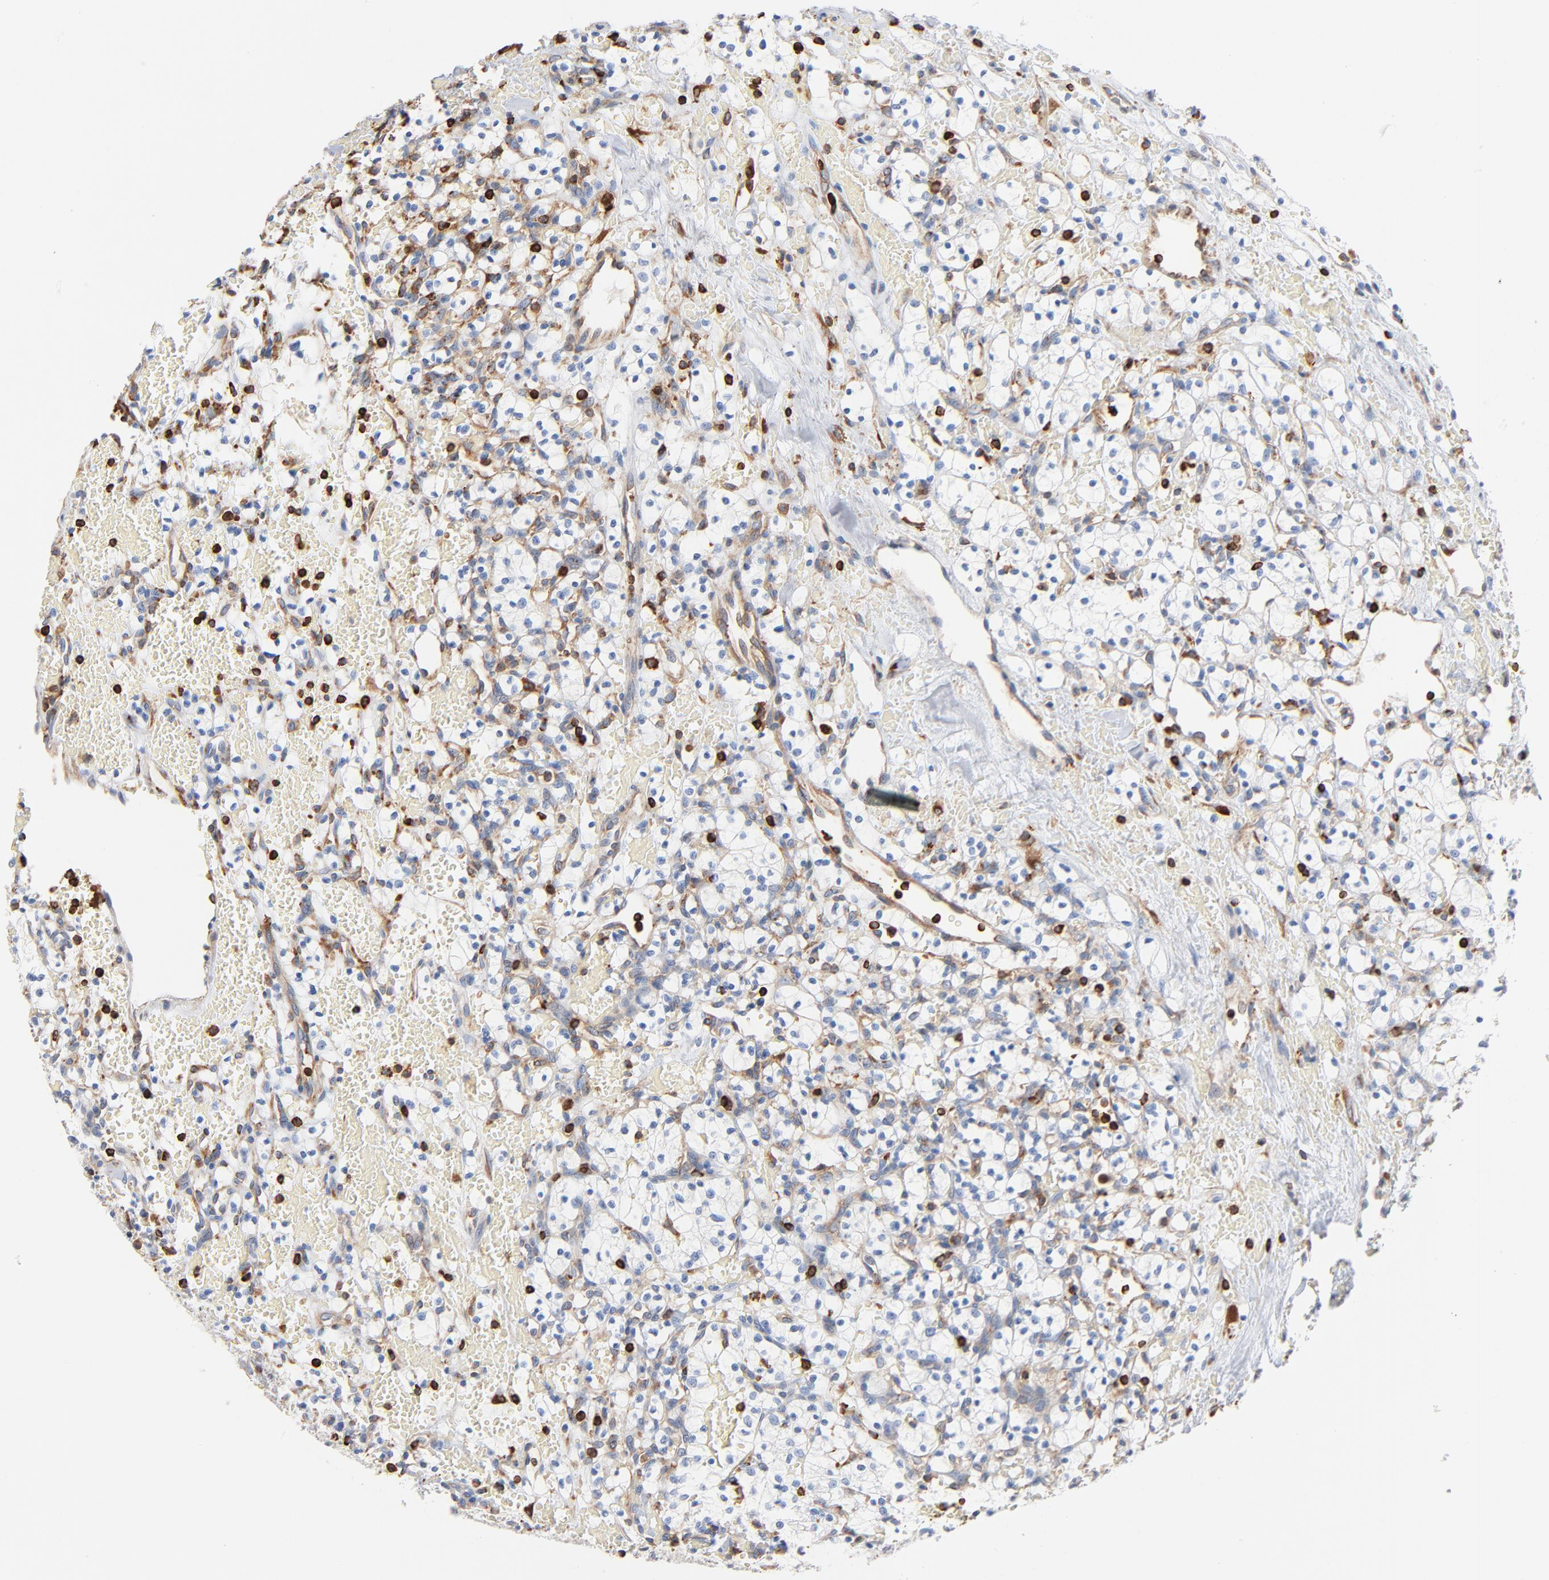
{"staining": {"intensity": "negative", "quantity": "none", "location": "none"}, "tissue": "renal cancer", "cell_type": "Tumor cells", "image_type": "cancer", "snomed": [{"axis": "morphology", "description": "Adenocarcinoma, NOS"}, {"axis": "topography", "description": "Kidney"}], "caption": "This micrograph is of adenocarcinoma (renal) stained with immunohistochemistry to label a protein in brown with the nuclei are counter-stained blue. There is no staining in tumor cells.", "gene": "SH3KBP1", "patient": {"sex": "female", "age": 60}}